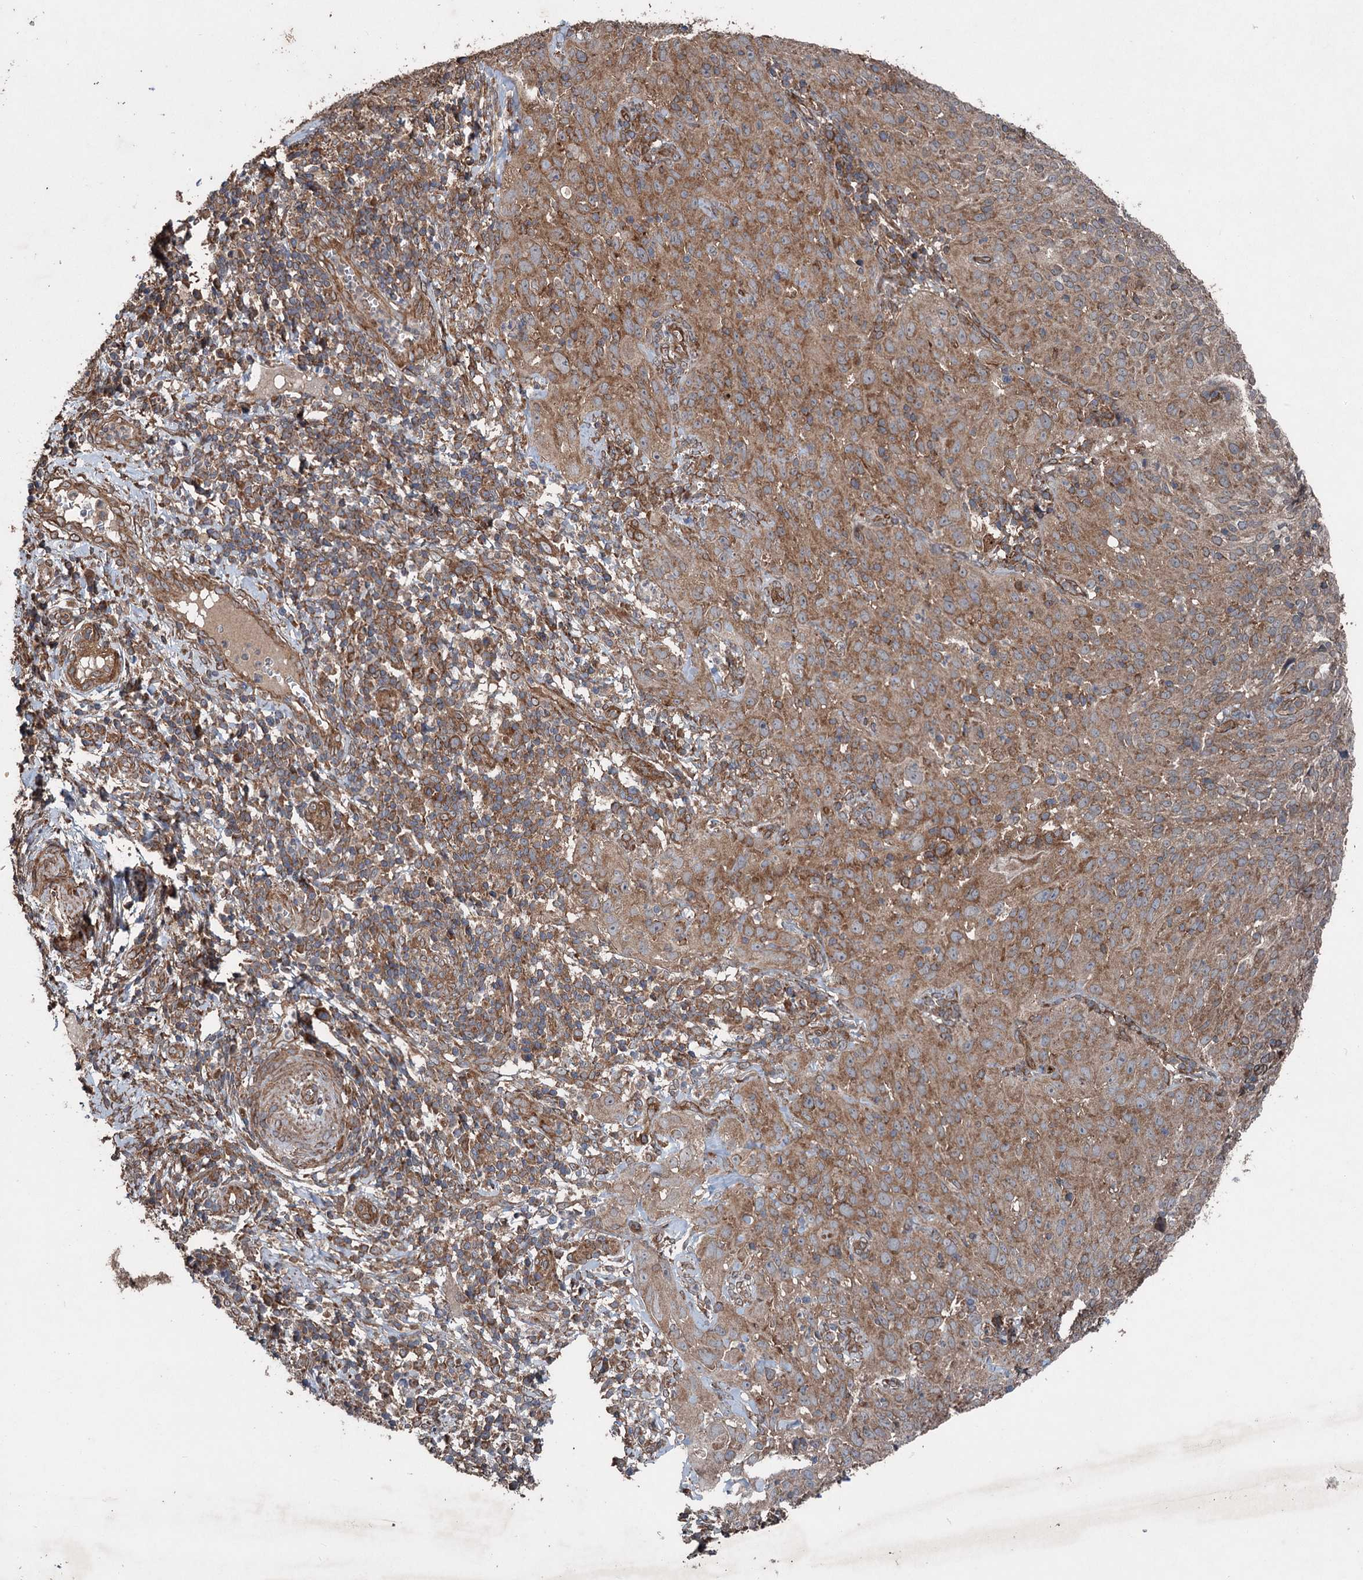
{"staining": {"intensity": "moderate", "quantity": ">75%", "location": "cytoplasmic/membranous"}, "tissue": "cervical cancer", "cell_type": "Tumor cells", "image_type": "cancer", "snomed": [{"axis": "morphology", "description": "Squamous cell carcinoma, NOS"}, {"axis": "topography", "description": "Cervix"}], "caption": "IHC (DAB) staining of human cervical cancer reveals moderate cytoplasmic/membranous protein positivity in about >75% of tumor cells. Using DAB (3,3'-diaminobenzidine) (brown) and hematoxylin (blue) stains, captured at high magnification using brightfield microscopy.", "gene": "RNF214", "patient": {"sex": "female", "age": 31}}